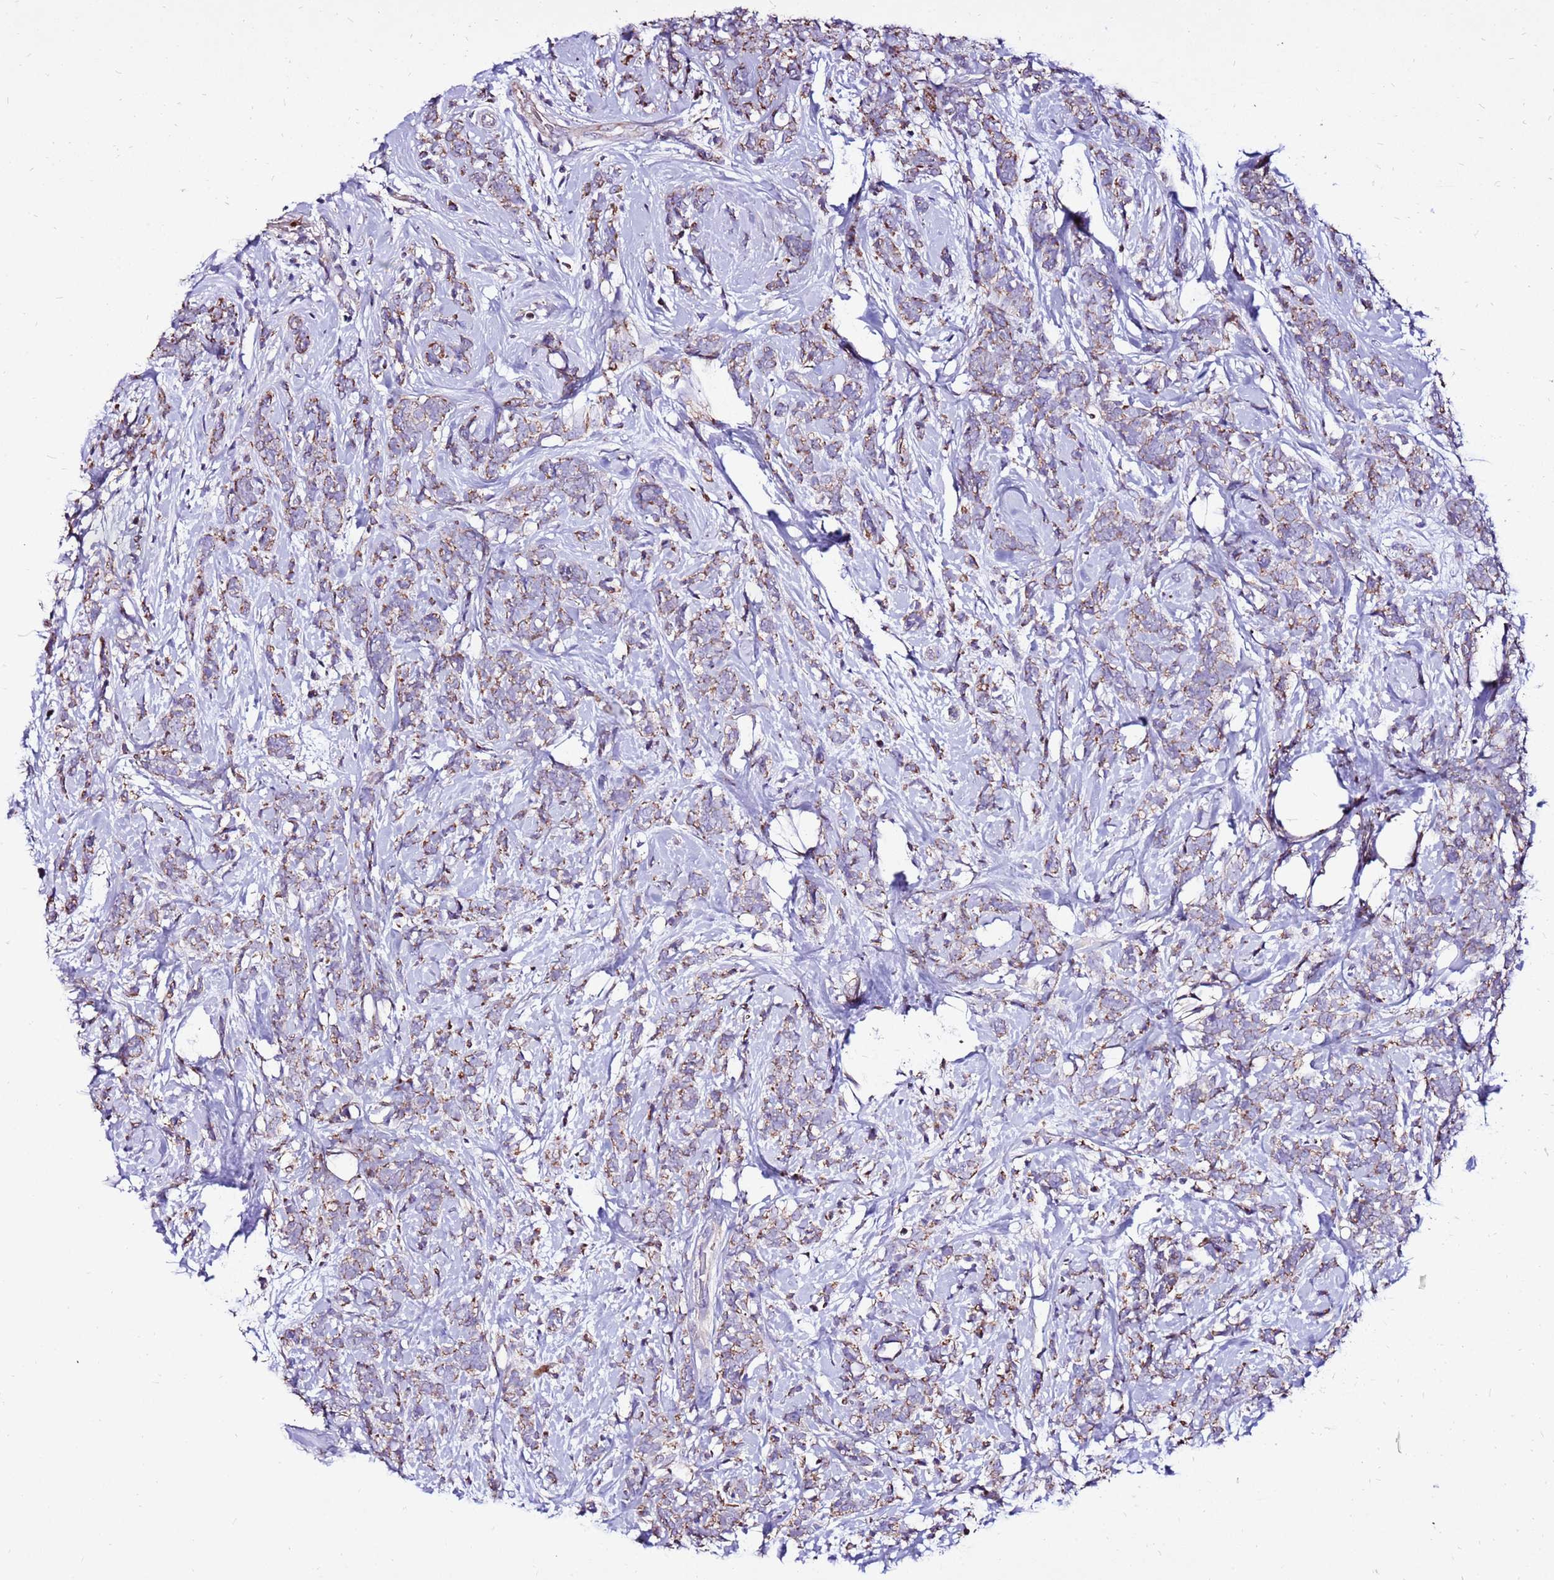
{"staining": {"intensity": "moderate", "quantity": "25%-75%", "location": "cytoplasmic/membranous"}, "tissue": "breast cancer", "cell_type": "Tumor cells", "image_type": "cancer", "snomed": [{"axis": "morphology", "description": "Lobular carcinoma"}, {"axis": "topography", "description": "Breast"}], "caption": "Protein expression analysis of human breast cancer reveals moderate cytoplasmic/membranous staining in approximately 25%-75% of tumor cells.", "gene": "SPSB3", "patient": {"sex": "female", "age": 58}}